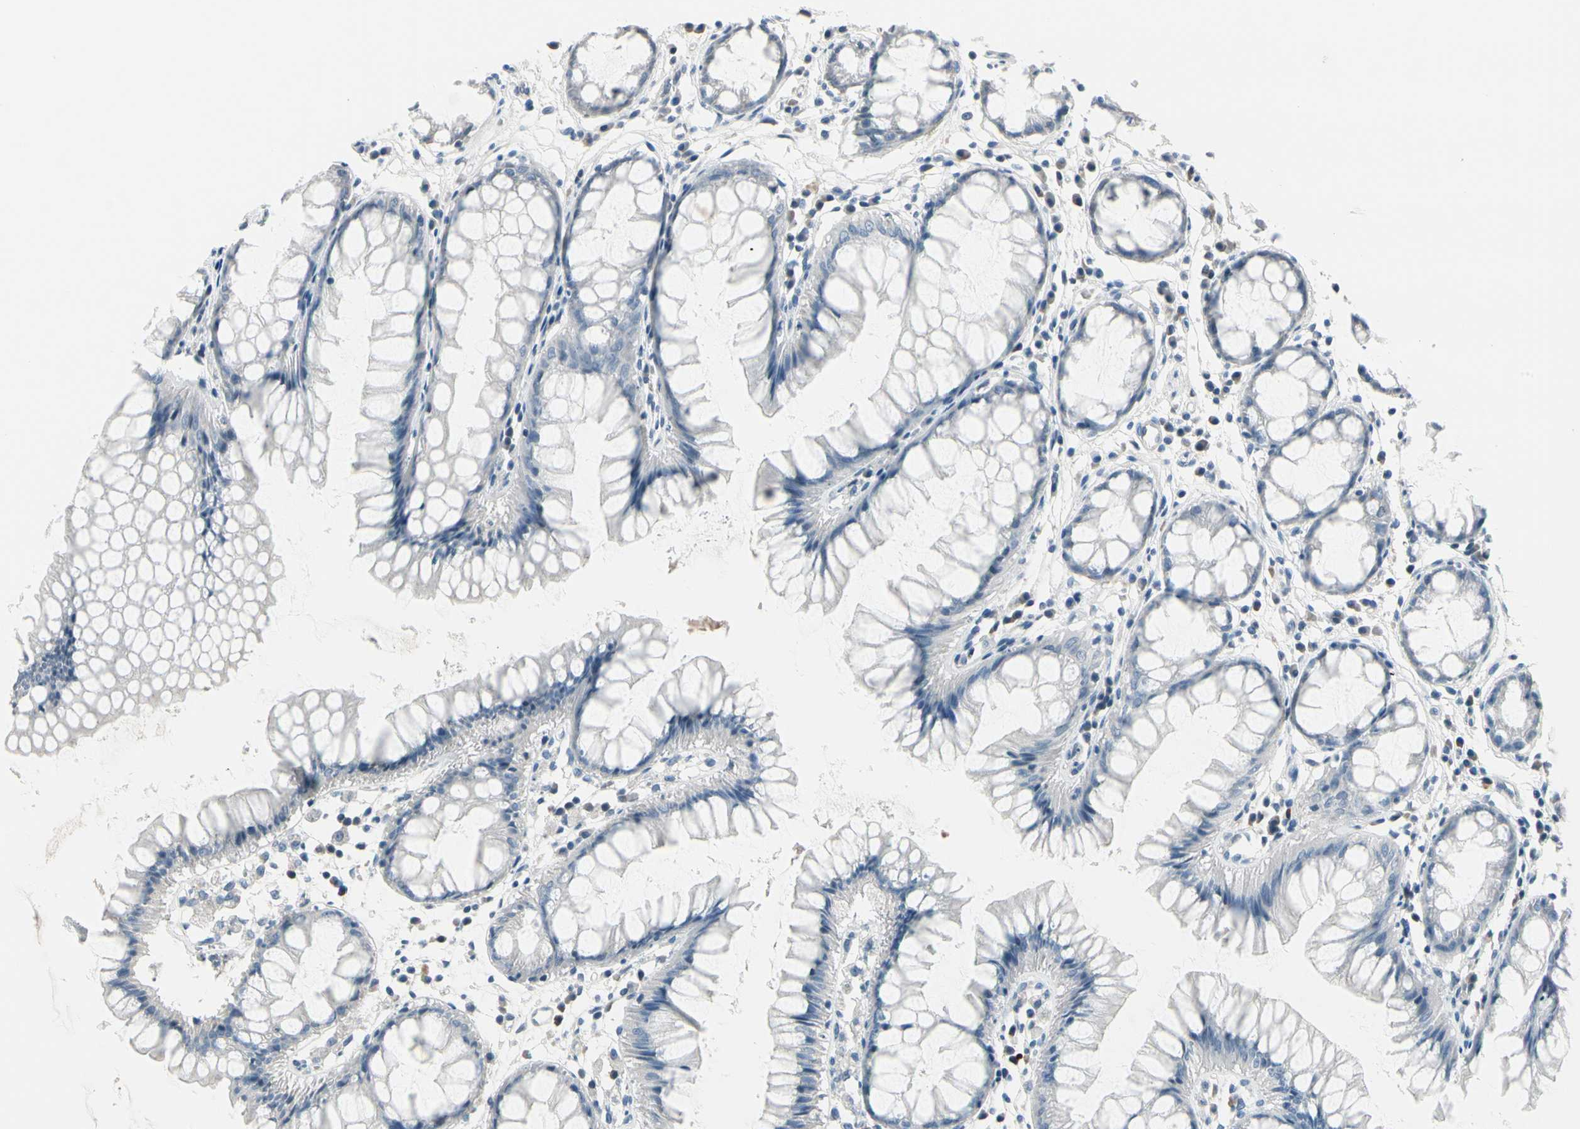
{"staining": {"intensity": "negative", "quantity": "none", "location": "none"}, "tissue": "rectum", "cell_type": "Glandular cells", "image_type": "normal", "snomed": [{"axis": "morphology", "description": "Normal tissue, NOS"}, {"axis": "morphology", "description": "Adenocarcinoma, NOS"}, {"axis": "topography", "description": "Rectum"}], "caption": "The micrograph displays no significant positivity in glandular cells of rectum. (Immunohistochemistry (ihc), brightfield microscopy, high magnification).", "gene": "PGR", "patient": {"sex": "female", "age": 65}}